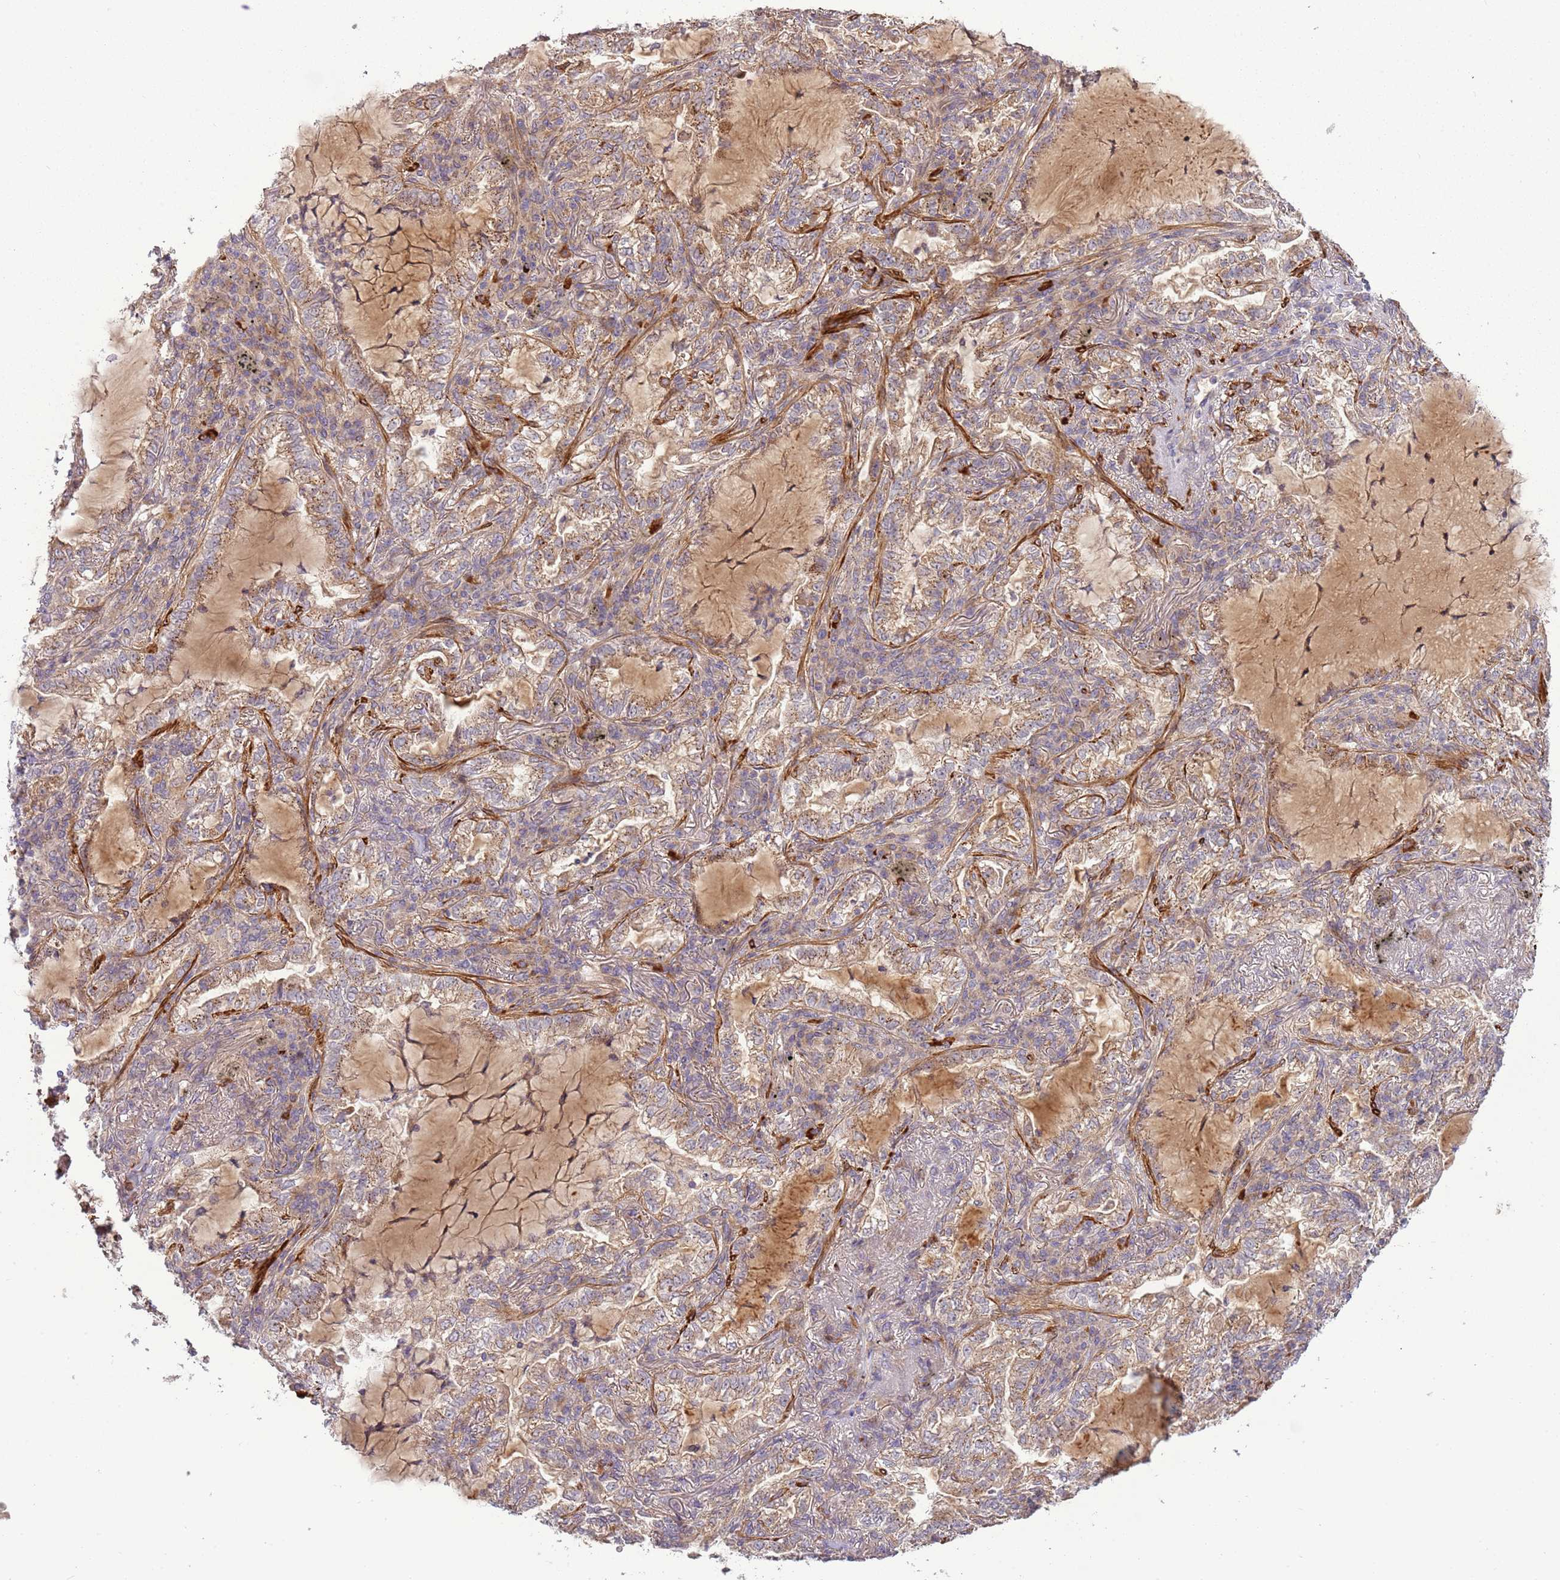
{"staining": {"intensity": "moderate", "quantity": ">75%", "location": "cytoplasmic/membranous"}, "tissue": "lung cancer", "cell_type": "Tumor cells", "image_type": "cancer", "snomed": [{"axis": "morphology", "description": "Adenocarcinoma, NOS"}, {"axis": "topography", "description": "Lung"}], "caption": "Human adenocarcinoma (lung) stained with a protein marker reveals moderate staining in tumor cells.", "gene": "RNF128", "patient": {"sex": "female", "age": 73}}